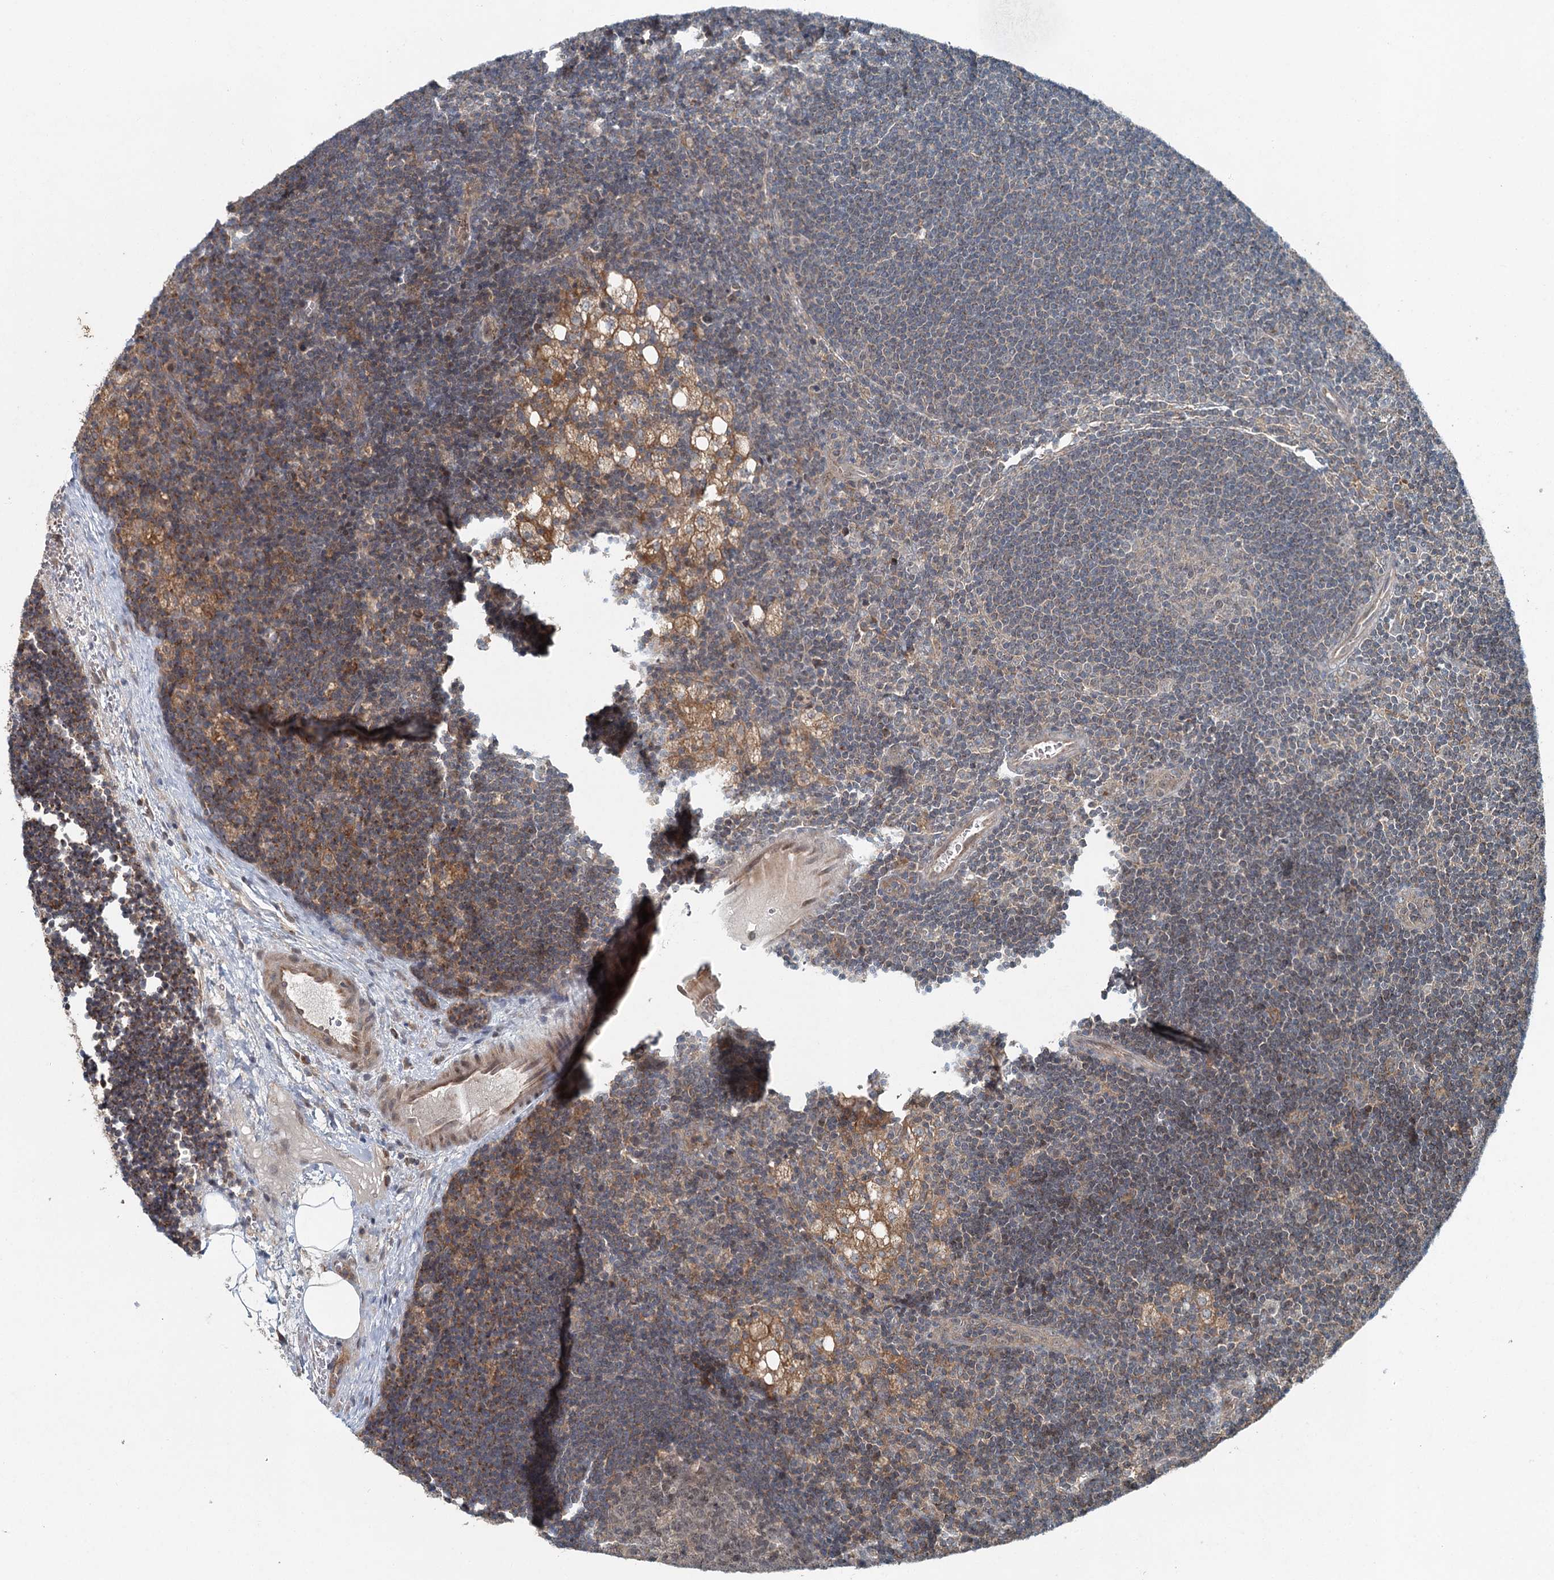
{"staining": {"intensity": "negative", "quantity": "none", "location": "none"}, "tissue": "lymph node", "cell_type": "Germinal center cells", "image_type": "normal", "snomed": [{"axis": "morphology", "description": "Normal tissue, NOS"}, {"axis": "topography", "description": "Lymph node"}], "caption": "Micrograph shows no protein staining in germinal center cells of normal lymph node.", "gene": "SKIC3", "patient": {"sex": "male", "age": 24}}